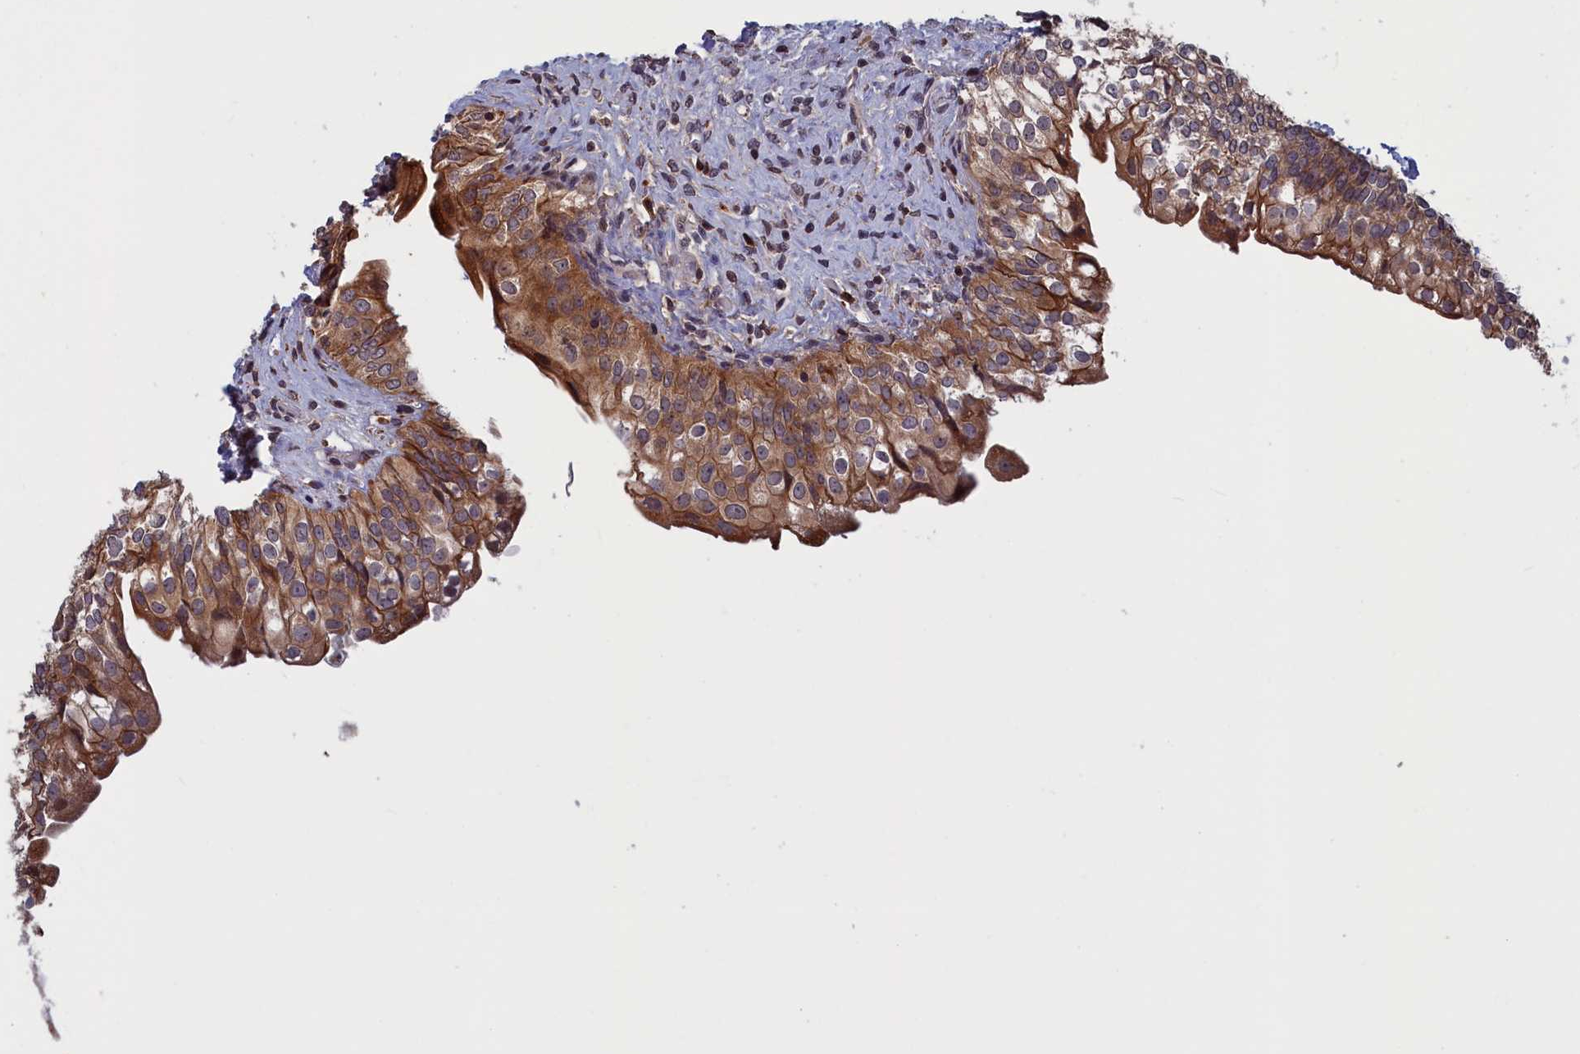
{"staining": {"intensity": "moderate", "quantity": ">75%", "location": "cytoplasmic/membranous"}, "tissue": "urinary bladder", "cell_type": "Urothelial cells", "image_type": "normal", "snomed": [{"axis": "morphology", "description": "Normal tissue, NOS"}, {"axis": "topography", "description": "Urinary bladder"}], "caption": "Normal urinary bladder displays moderate cytoplasmic/membranous staining in about >75% of urothelial cells.", "gene": "CACTIN", "patient": {"sex": "male", "age": 55}}